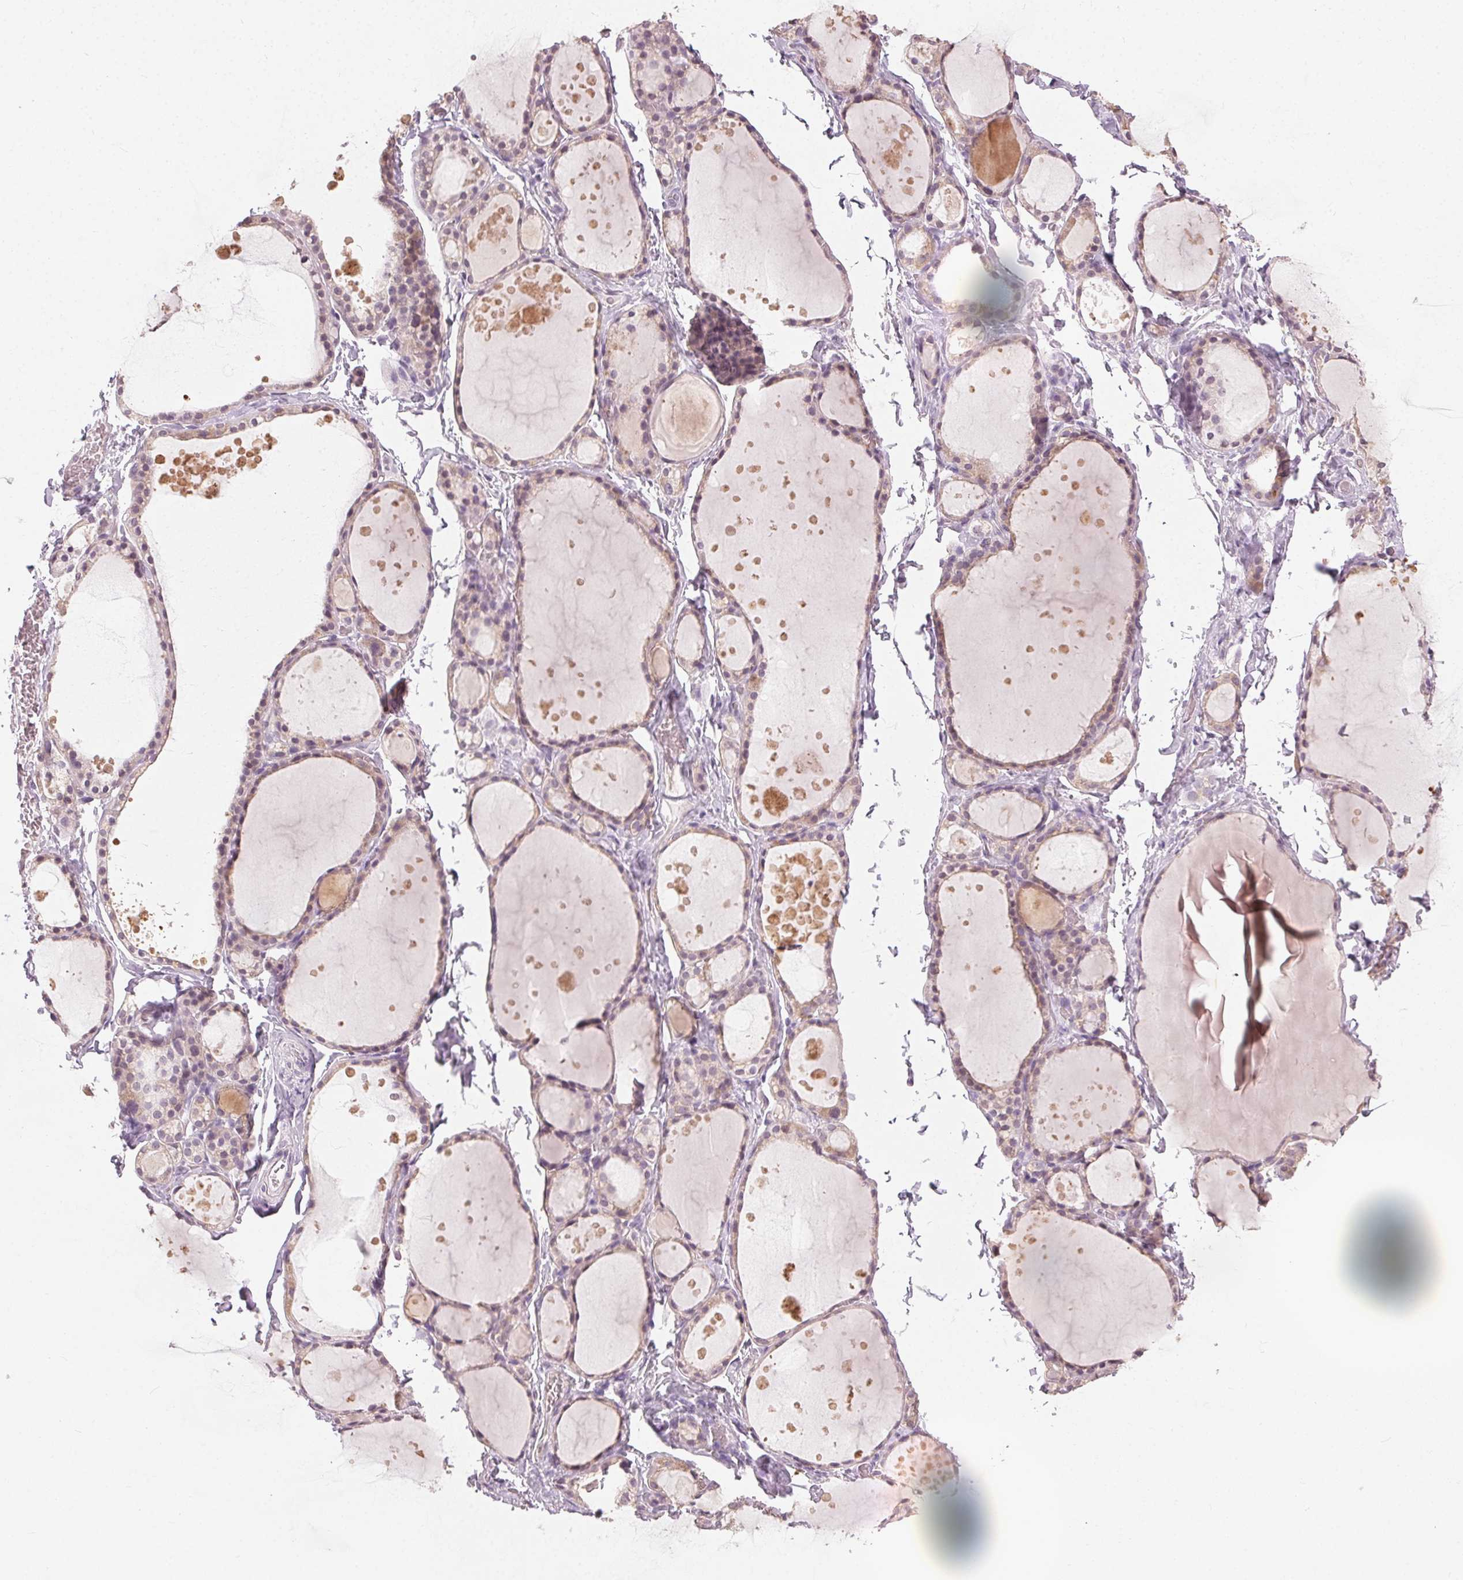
{"staining": {"intensity": "negative", "quantity": "none", "location": "none"}, "tissue": "thyroid gland", "cell_type": "Glandular cells", "image_type": "normal", "snomed": [{"axis": "morphology", "description": "Normal tissue, NOS"}, {"axis": "topography", "description": "Thyroid gland"}], "caption": "A high-resolution image shows immunohistochemistry (IHC) staining of unremarkable thyroid gland, which displays no significant positivity in glandular cells.", "gene": "CLTRN", "patient": {"sex": "male", "age": 68}}